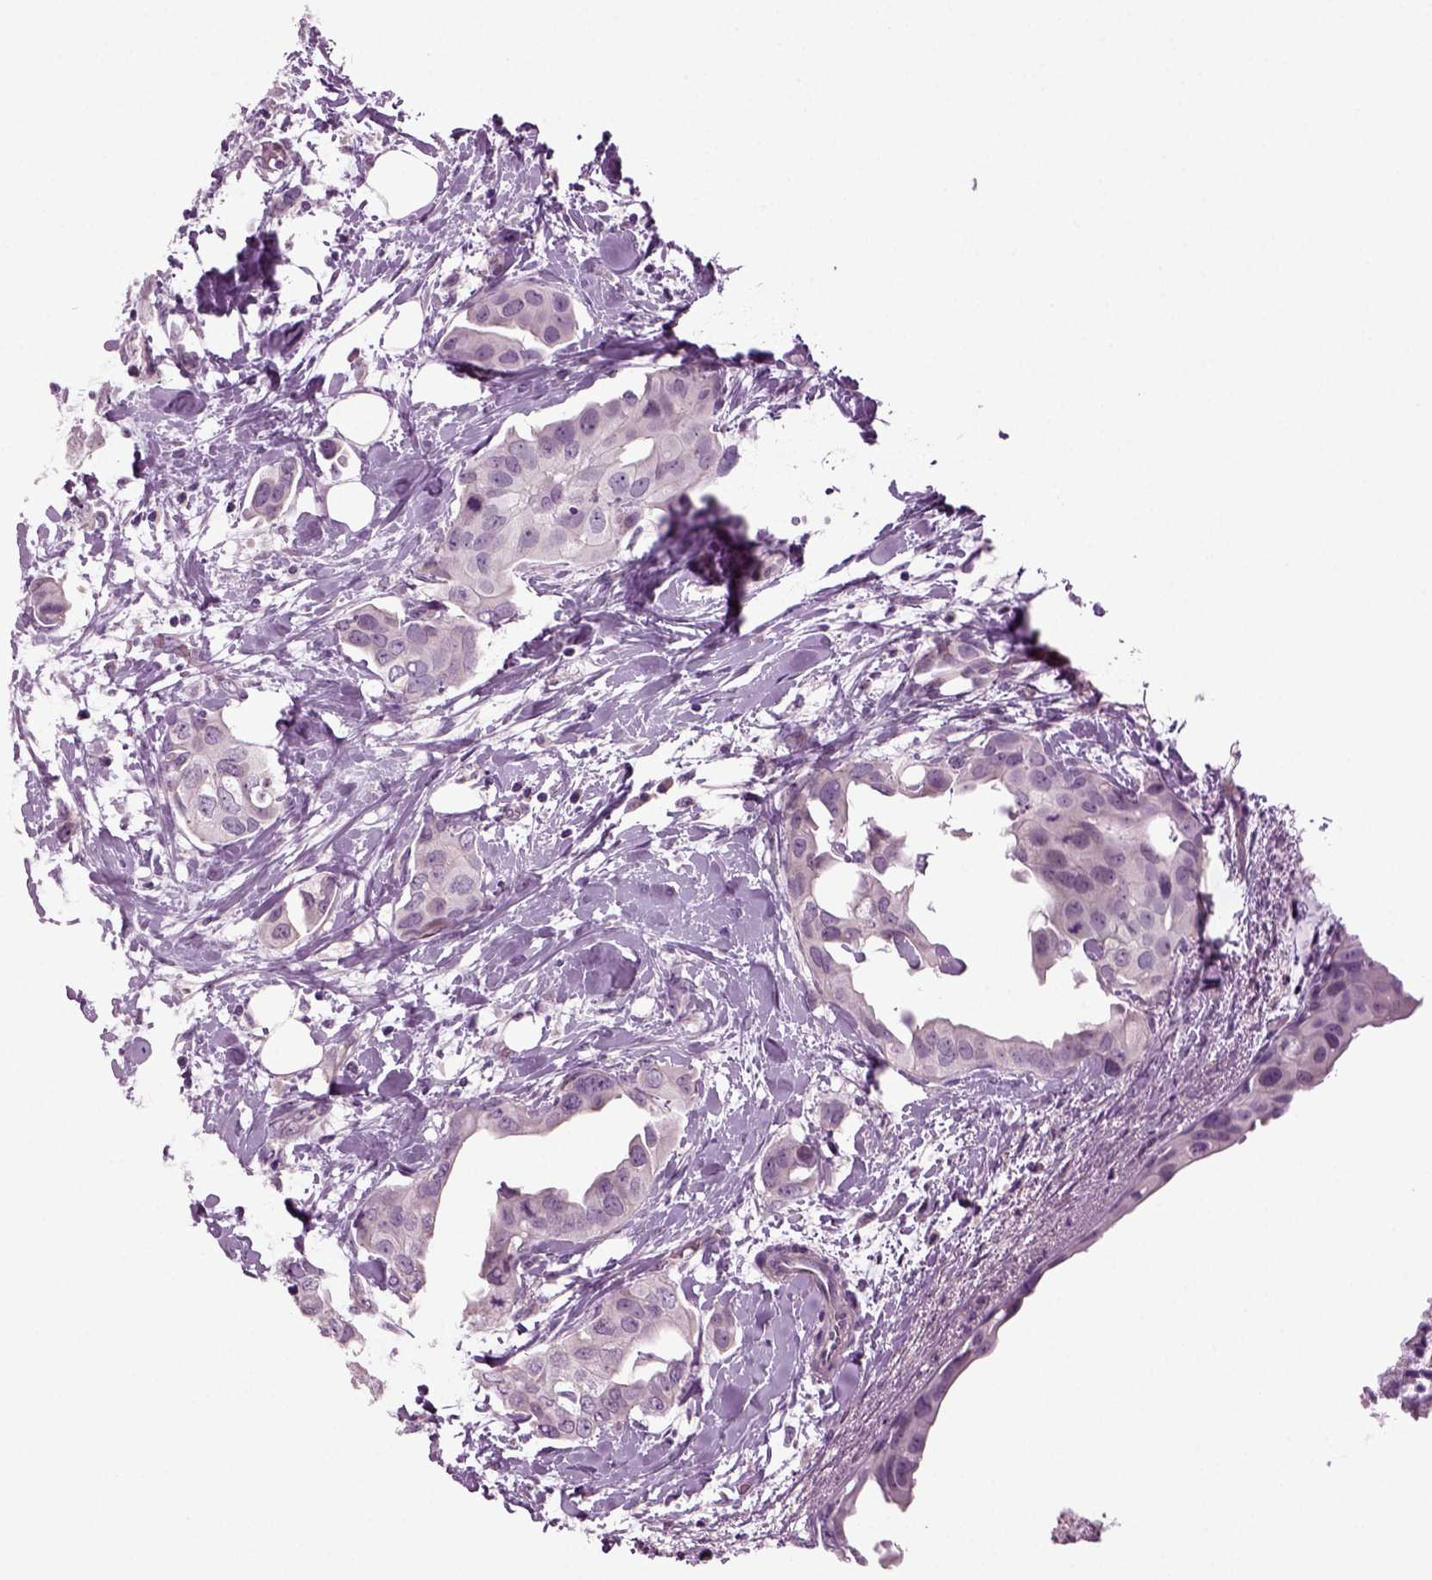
{"staining": {"intensity": "negative", "quantity": "none", "location": "none"}, "tissue": "breast cancer", "cell_type": "Tumor cells", "image_type": "cancer", "snomed": [{"axis": "morphology", "description": "Normal tissue, NOS"}, {"axis": "morphology", "description": "Duct carcinoma"}, {"axis": "topography", "description": "Breast"}], "caption": "Immunohistochemistry (IHC) of breast cancer (intraductal carcinoma) demonstrates no staining in tumor cells.", "gene": "COL9A2", "patient": {"sex": "female", "age": 40}}